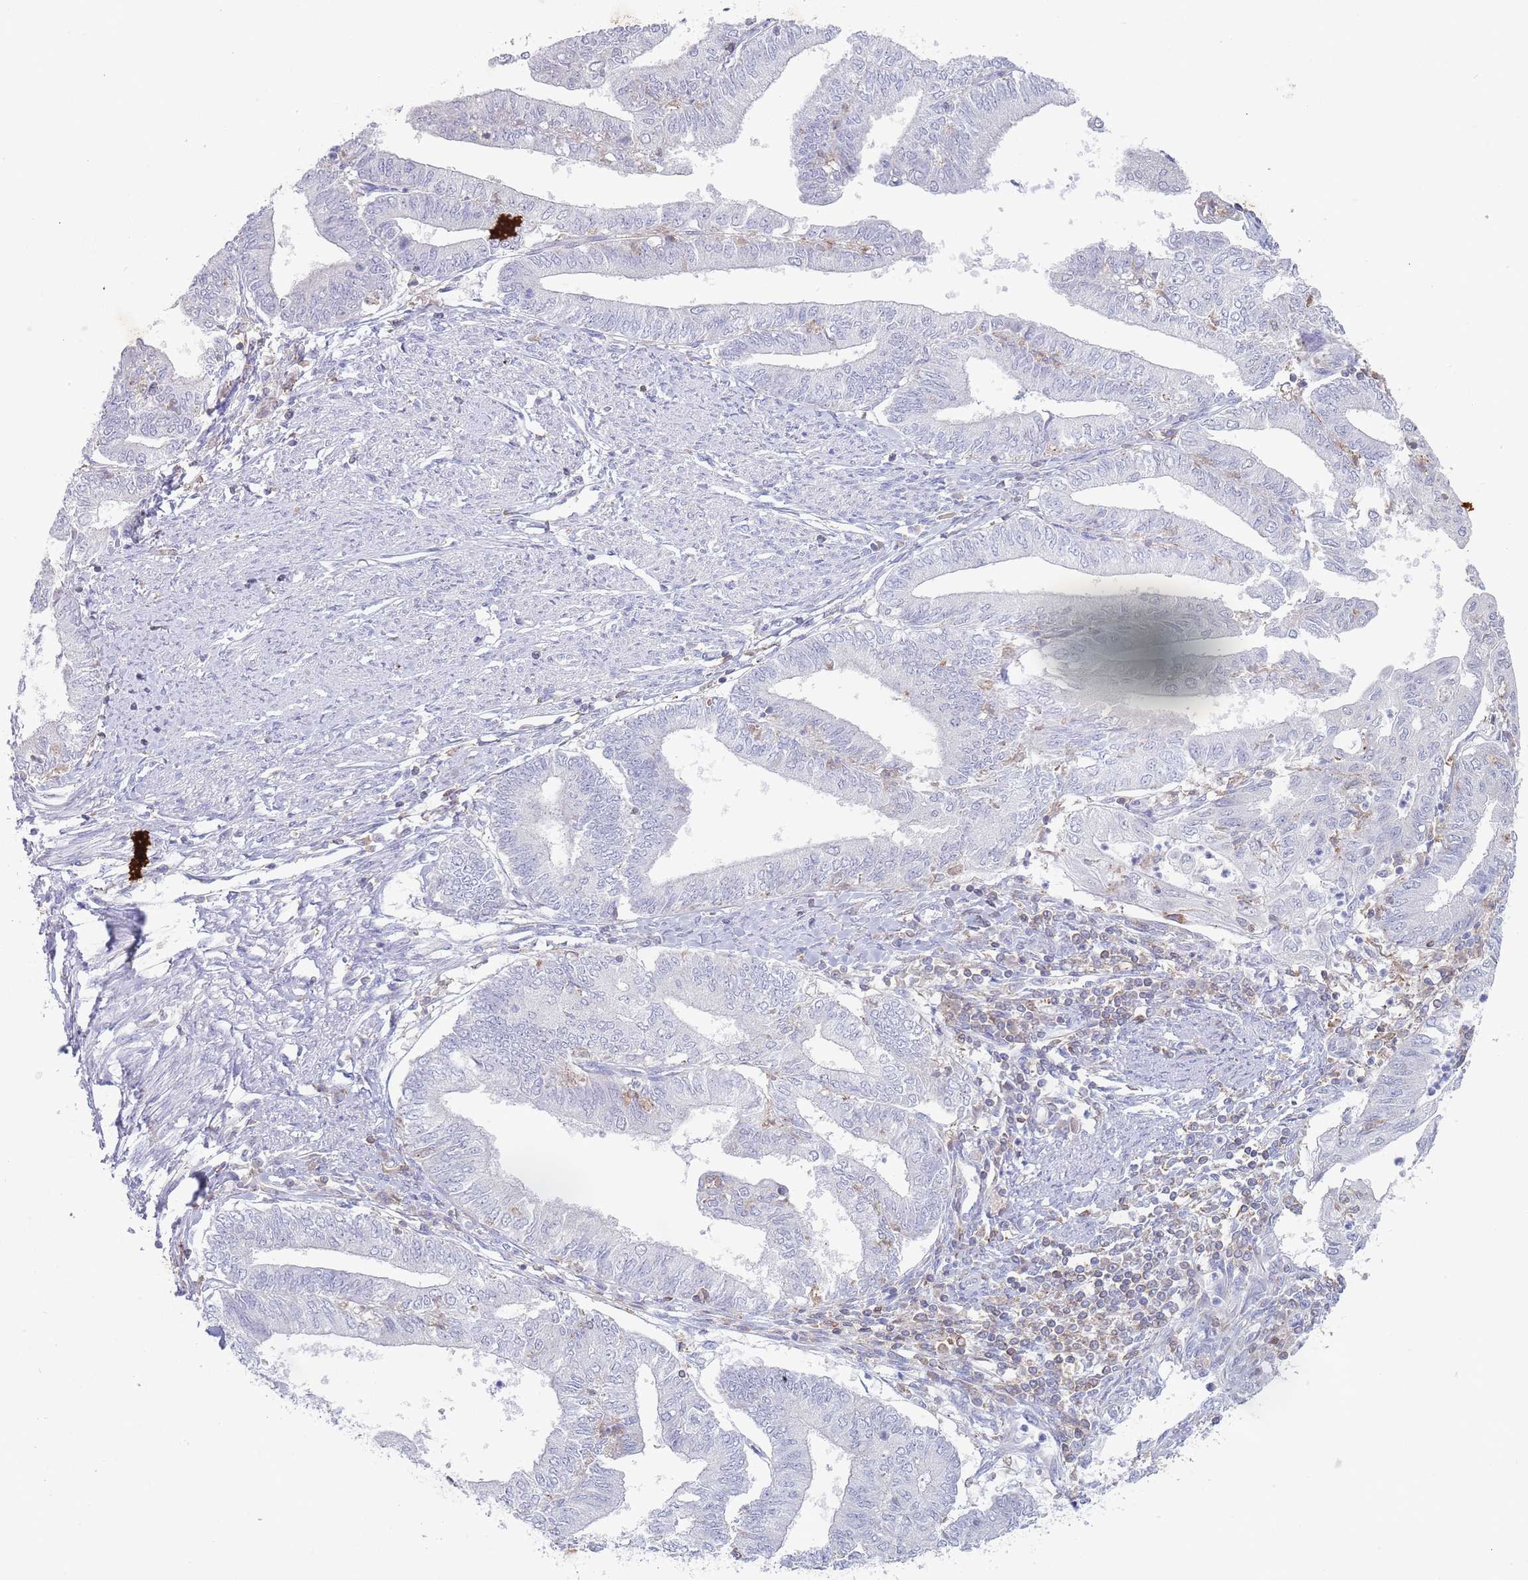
{"staining": {"intensity": "negative", "quantity": "none", "location": "none"}, "tissue": "endometrial cancer", "cell_type": "Tumor cells", "image_type": "cancer", "snomed": [{"axis": "morphology", "description": "Adenocarcinoma, NOS"}, {"axis": "topography", "description": "Endometrium"}], "caption": "Immunohistochemistry of human endometrial cancer (adenocarcinoma) exhibits no staining in tumor cells.", "gene": "LPXN", "patient": {"sex": "female", "age": 66}}